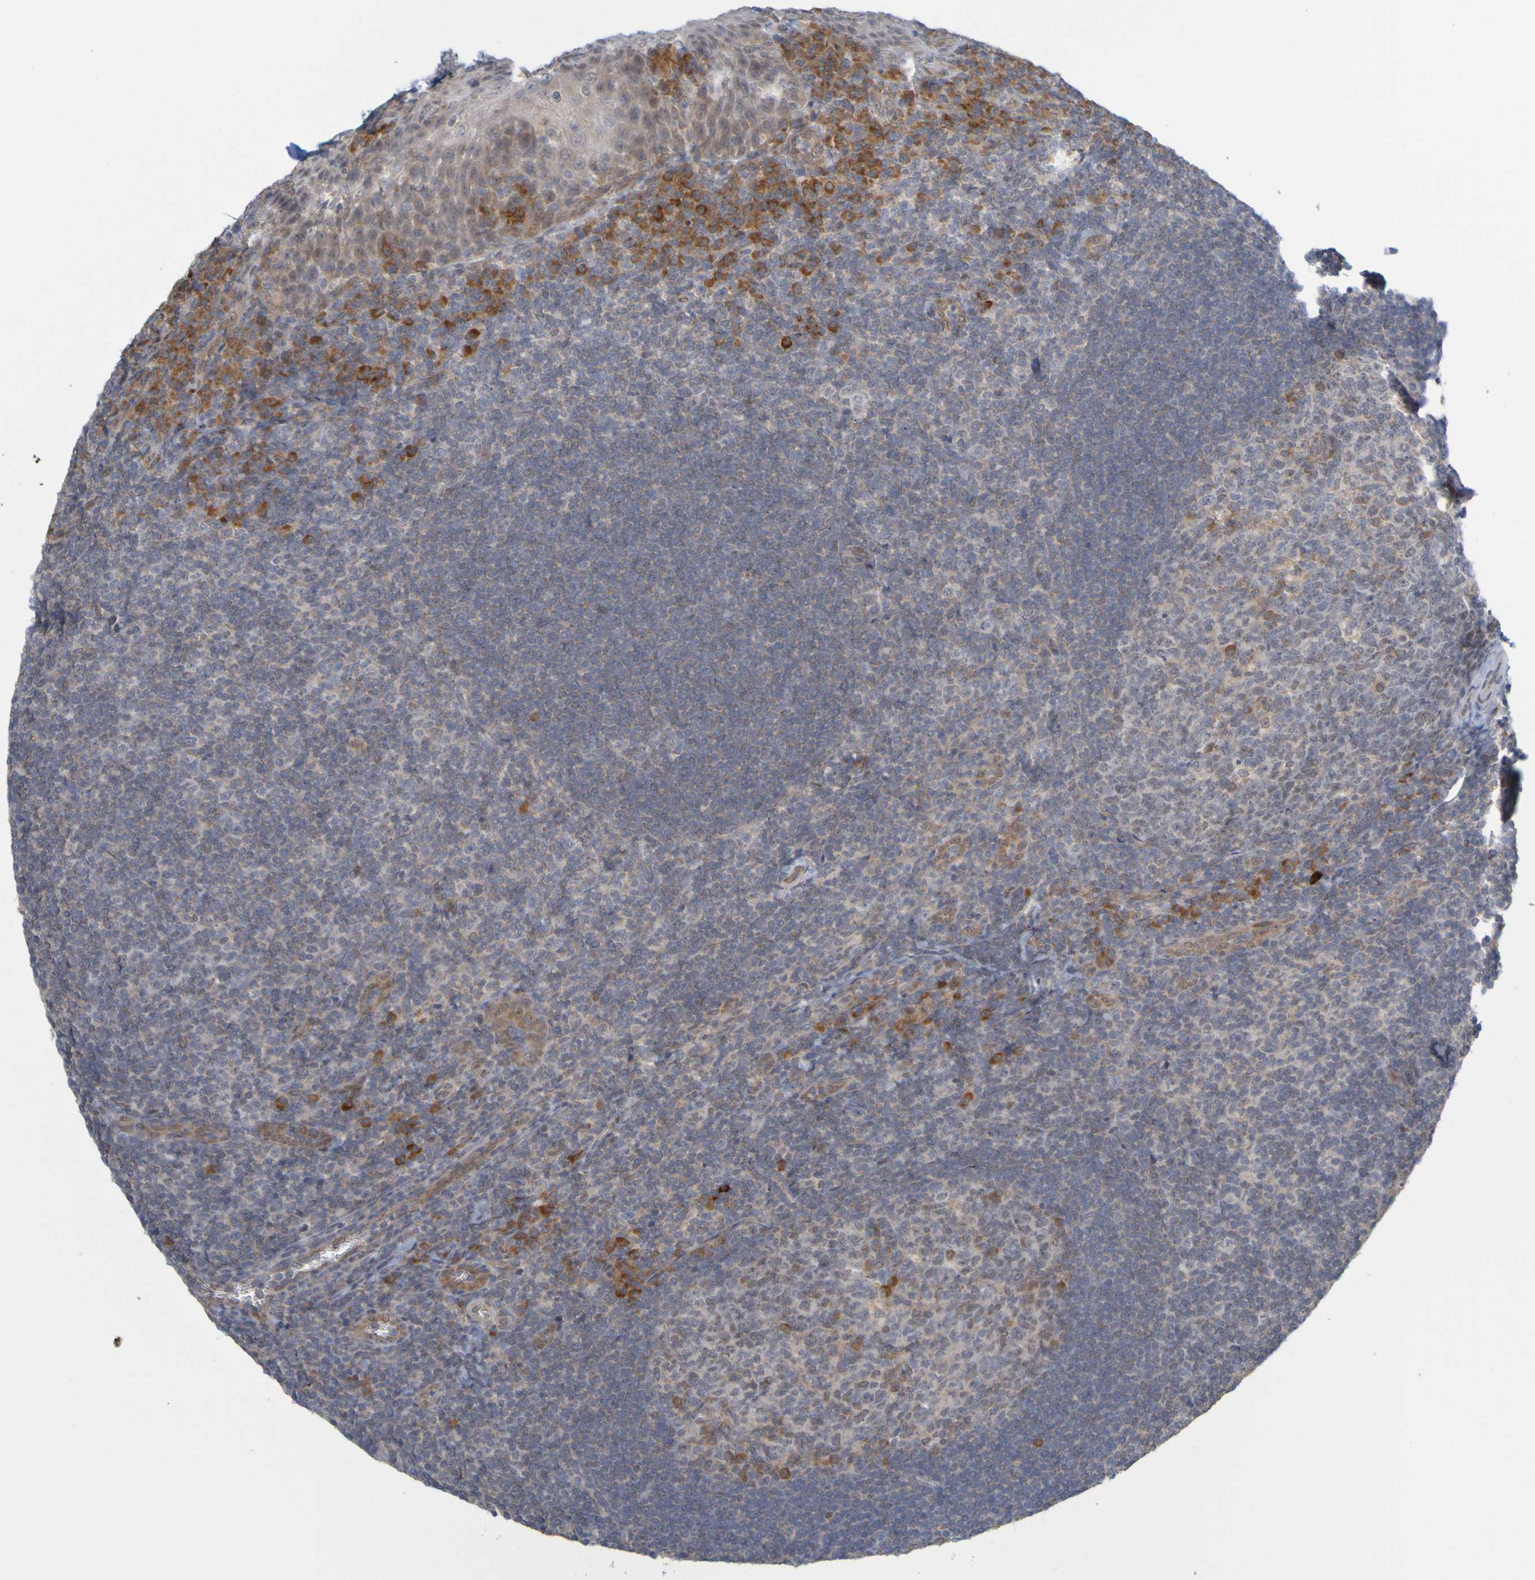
{"staining": {"intensity": "strong", "quantity": "<25%", "location": "cytoplasmic/membranous"}, "tissue": "tonsil", "cell_type": "Germinal center cells", "image_type": "normal", "snomed": [{"axis": "morphology", "description": "Normal tissue, NOS"}, {"axis": "topography", "description": "Tonsil"}], "caption": "Unremarkable tonsil displays strong cytoplasmic/membranous staining in about <25% of germinal center cells (DAB (3,3'-diaminobenzidine) = brown stain, brightfield microscopy at high magnification)..", "gene": "MOGS", "patient": {"sex": "male", "age": 37}}